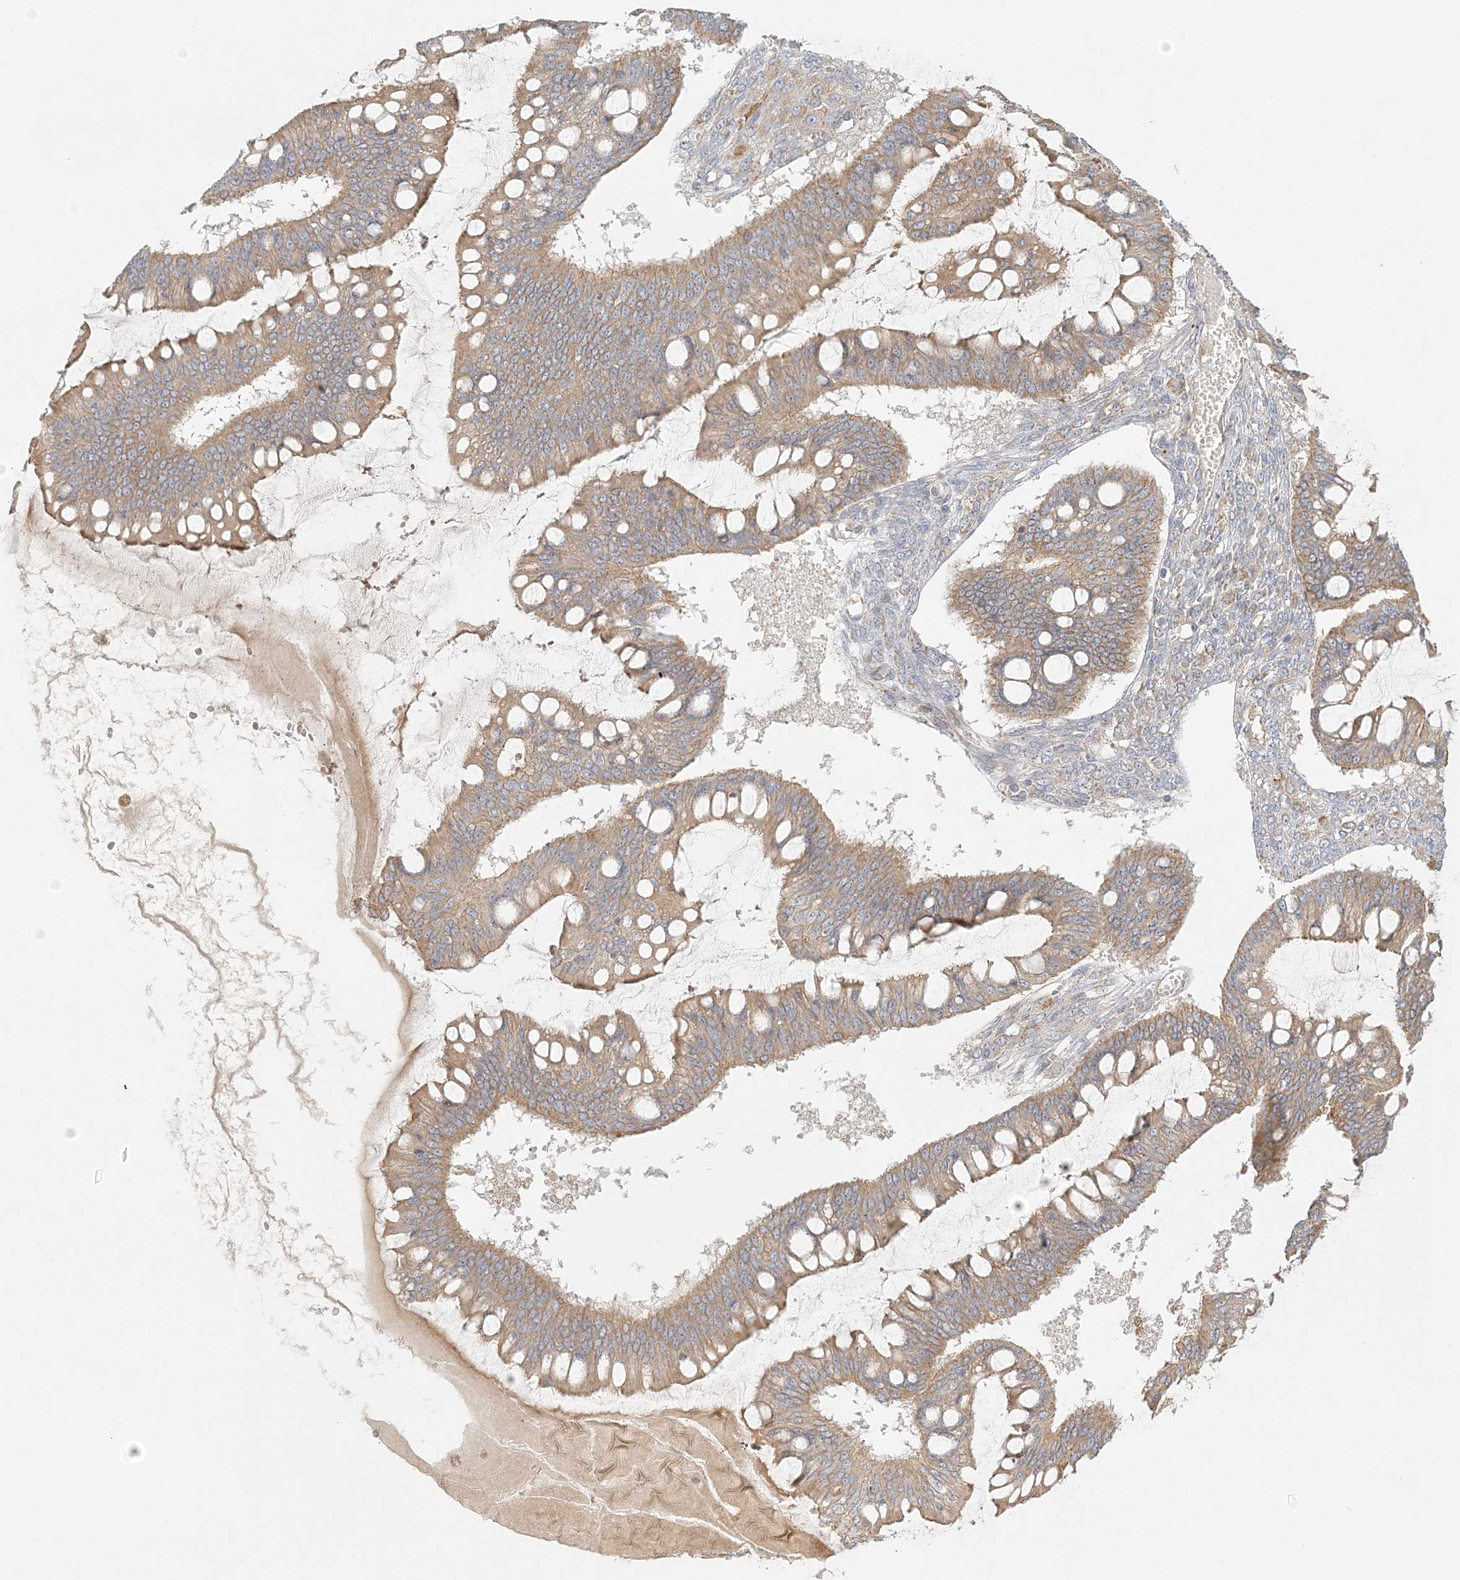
{"staining": {"intensity": "moderate", "quantity": ">75%", "location": "cytoplasmic/membranous"}, "tissue": "ovarian cancer", "cell_type": "Tumor cells", "image_type": "cancer", "snomed": [{"axis": "morphology", "description": "Cystadenocarcinoma, mucinous, NOS"}, {"axis": "topography", "description": "Ovary"}], "caption": "DAB immunohistochemical staining of human ovarian mucinous cystadenocarcinoma demonstrates moderate cytoplasmic/membranous protein expression in approximately >75% of tumor cells.", "gene": "KIAA0232", "patient": {"sex": "female", "age": 73}}